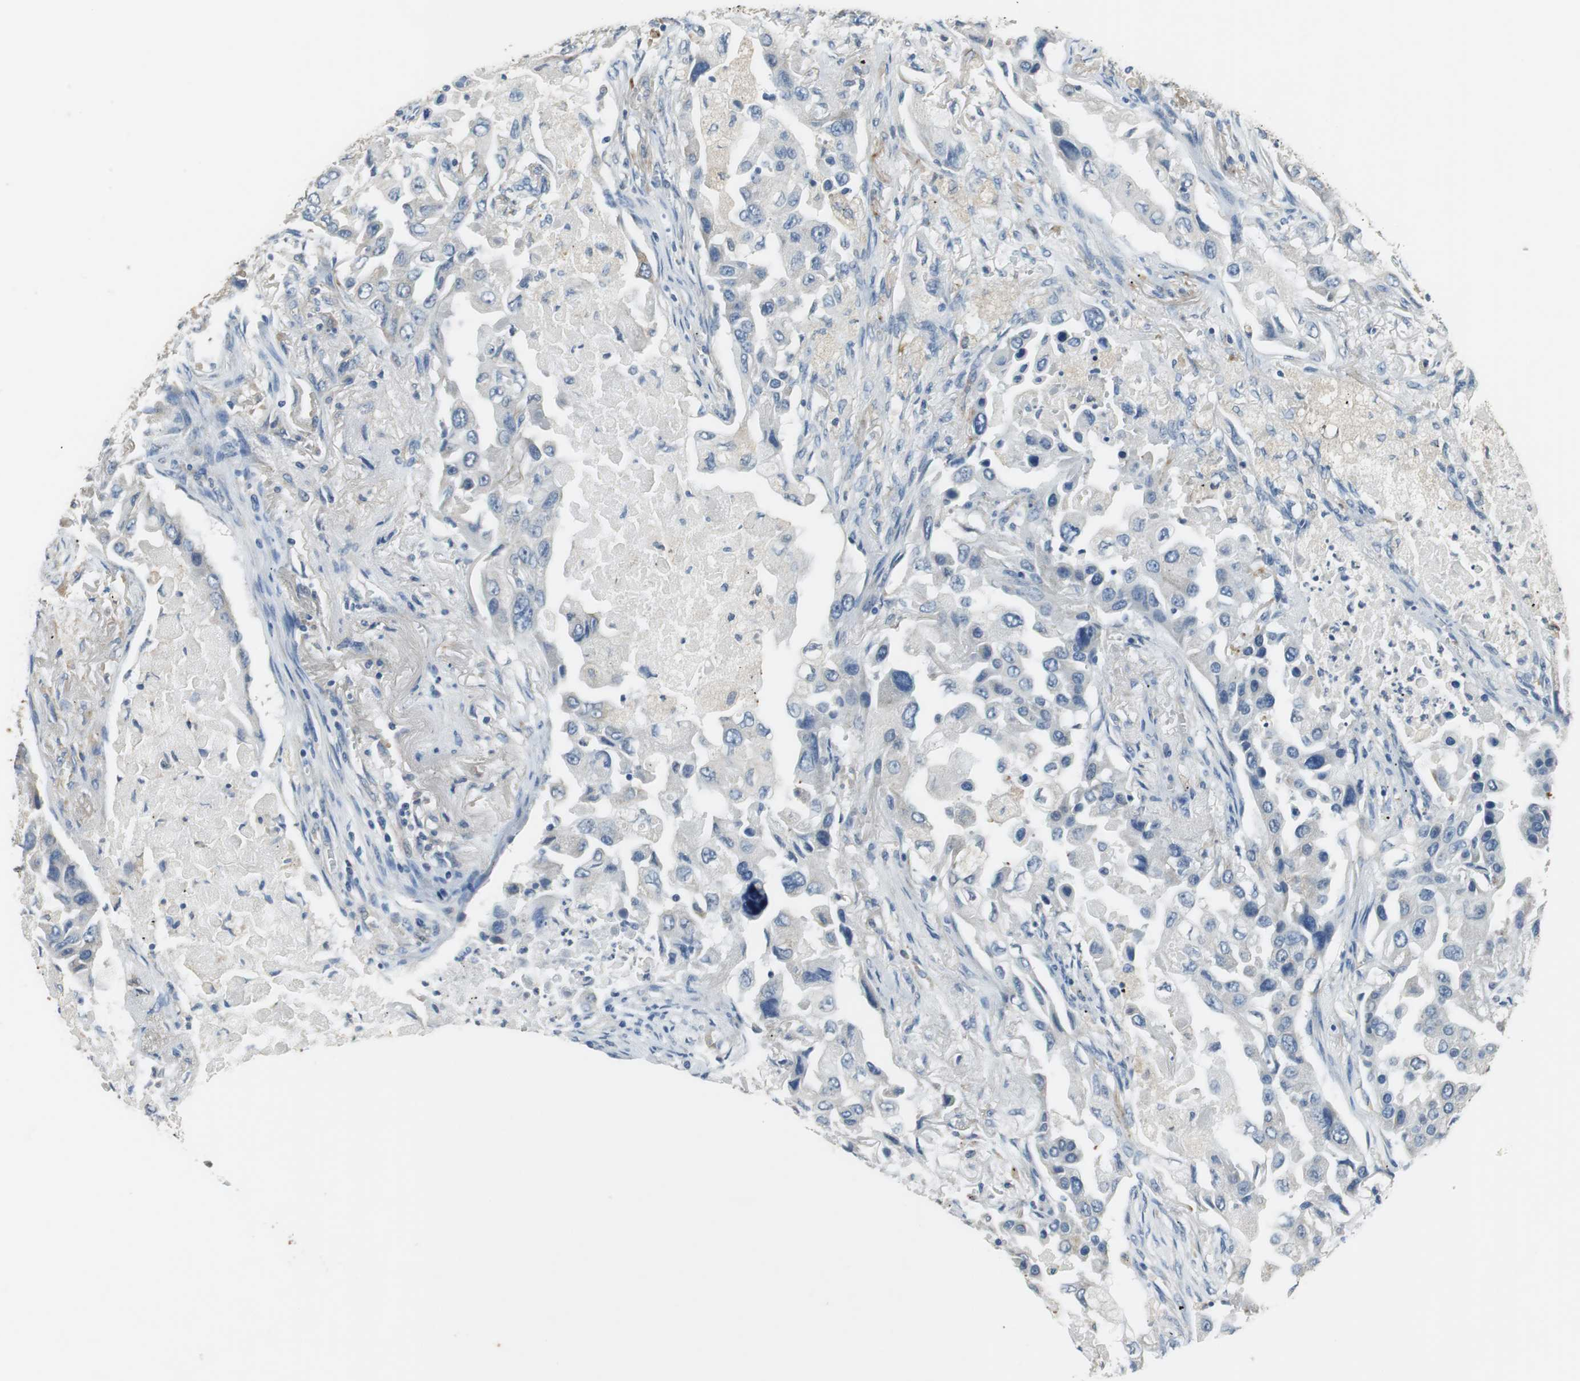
{"staining": {"intensity": "negative", "quantity": "none", "location": "none"}, "tissue": "lung cancer", "cell_type": "Tumor cells", "image_type": "cancer", "snomed": [{"axis": "morphology", "description": "Adenocarcinoma, NOS"}, {"axis": "topography", "description": "Lung"}], "caption": "Tumor cells show no significant protein staining in lung cancer (adenocarcinoma). (DAB immunohistochemistry visualized using brightfield microscopy, high magnification).", "gene": "ALDH4A1", "patient": {"sex": "female", "age": 65}}